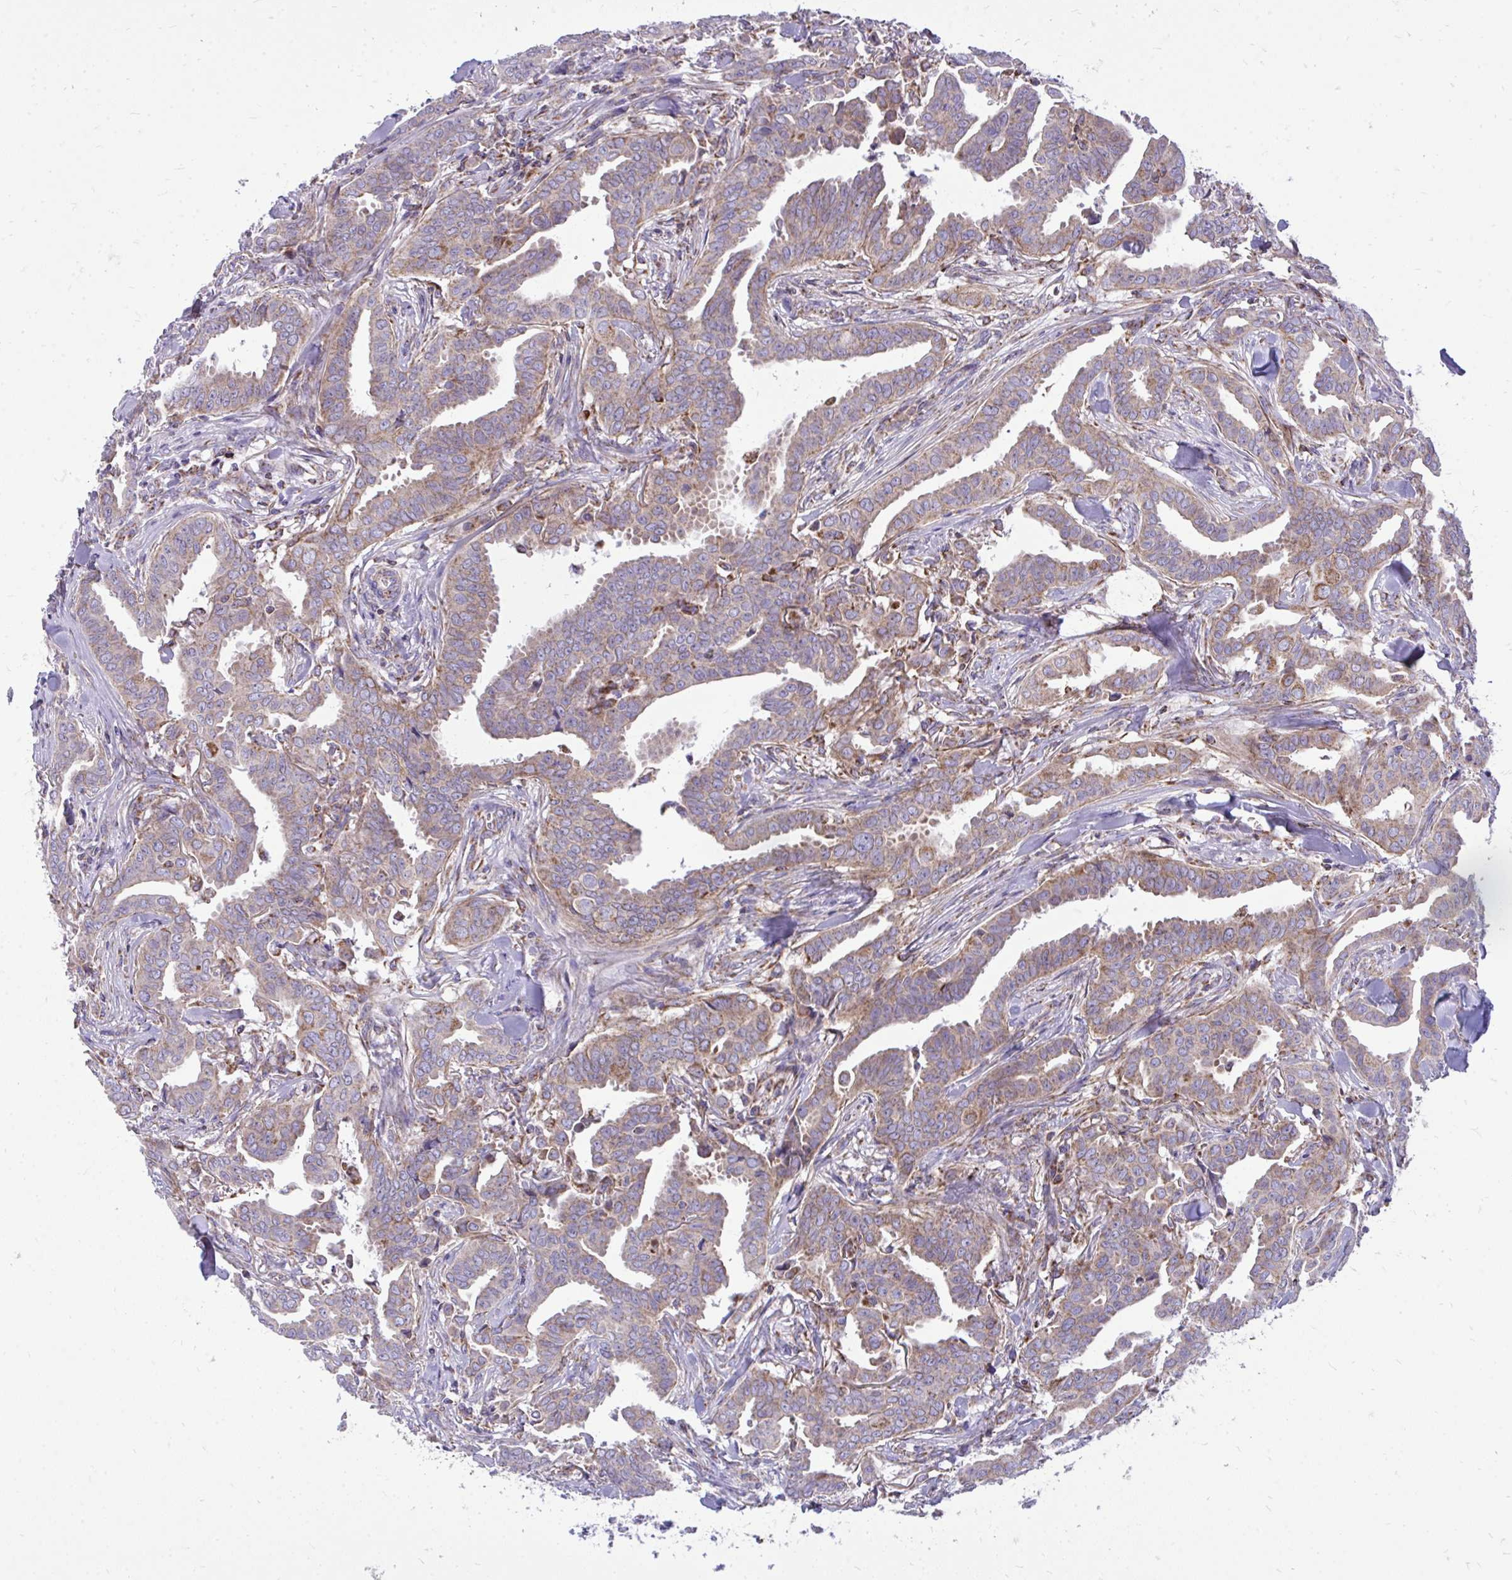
{"staining": {"intensity": "weak", "quantity": "25%-75%", "location": "cytoplasmic/membranous"}, "tissue": "breast cancer", "cell_type": "Tumor cells", "image_type": "cancer", "snomed": [{"axis": "morphology", "description": "Duct carcinoma"}, {"axis": "topography", "description": "Breast"}], "caption": "Human breast cancer (infiltrating ductal carcinoma) stained with a brown dye demonstrates weak cytoplasmic/membranous positive positivity in about 25%-75% of tumor cells.", "gene": "SPTBN2", "patient": {"sex": "female", "age": 45}}